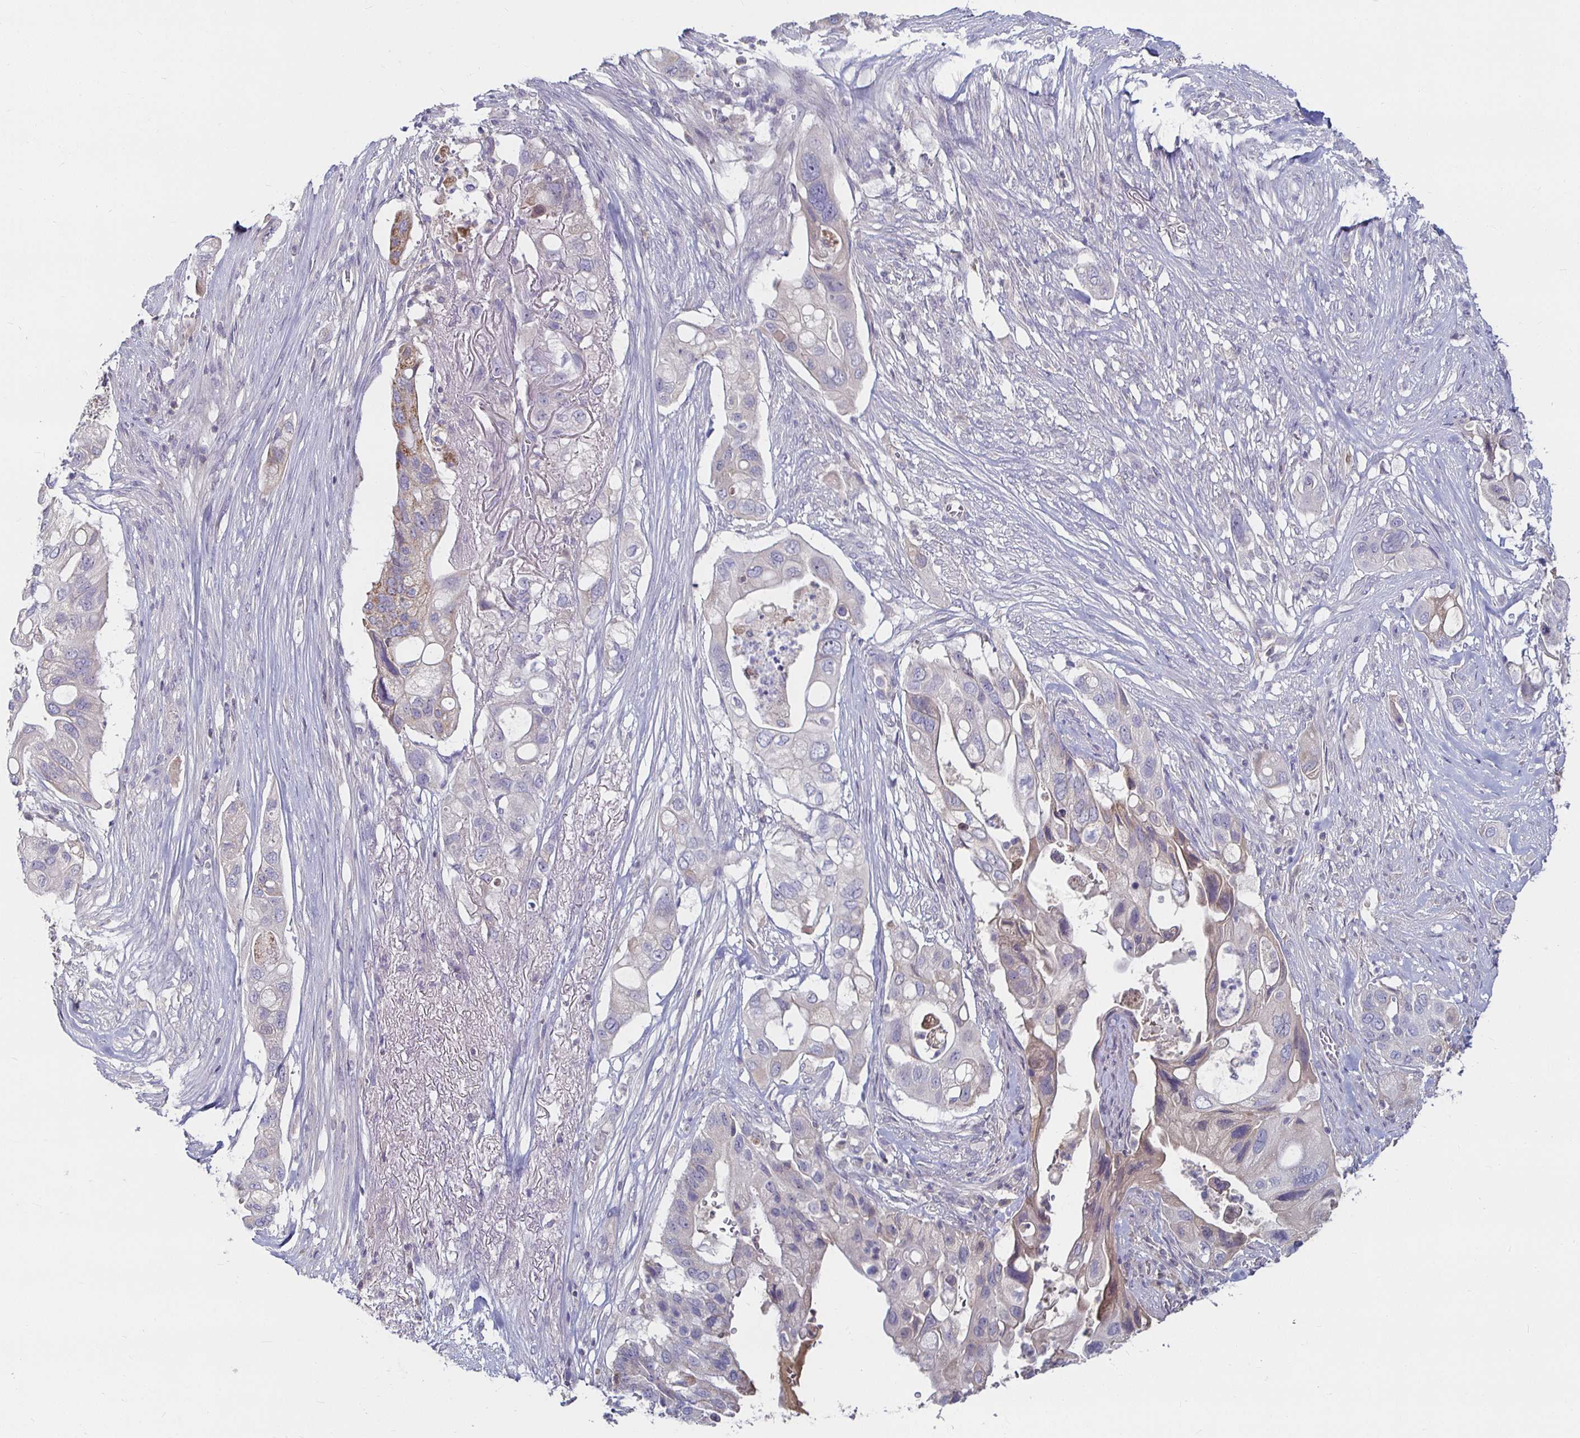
{"staining": {"intensity": "weak", "quantity": "<25%", "location": "cytoplasmic/membranous"}, "tissue": "pancreatic cancer", "cell_type": "Tumor cells", "image_type": "cancer", "snomed": [{"axis": "morphology", "description": "Adenocarcinoma, NOS"}, {"axis": "topography", "description": "Pancreas"}], "caption": "Human adenocarcinoma (pancreatic) stained for a protein using IHC demonstrates no positivity in tumor cells.", "gene": "RNF144B", "patient": {"sex": "female", "age": 72}}